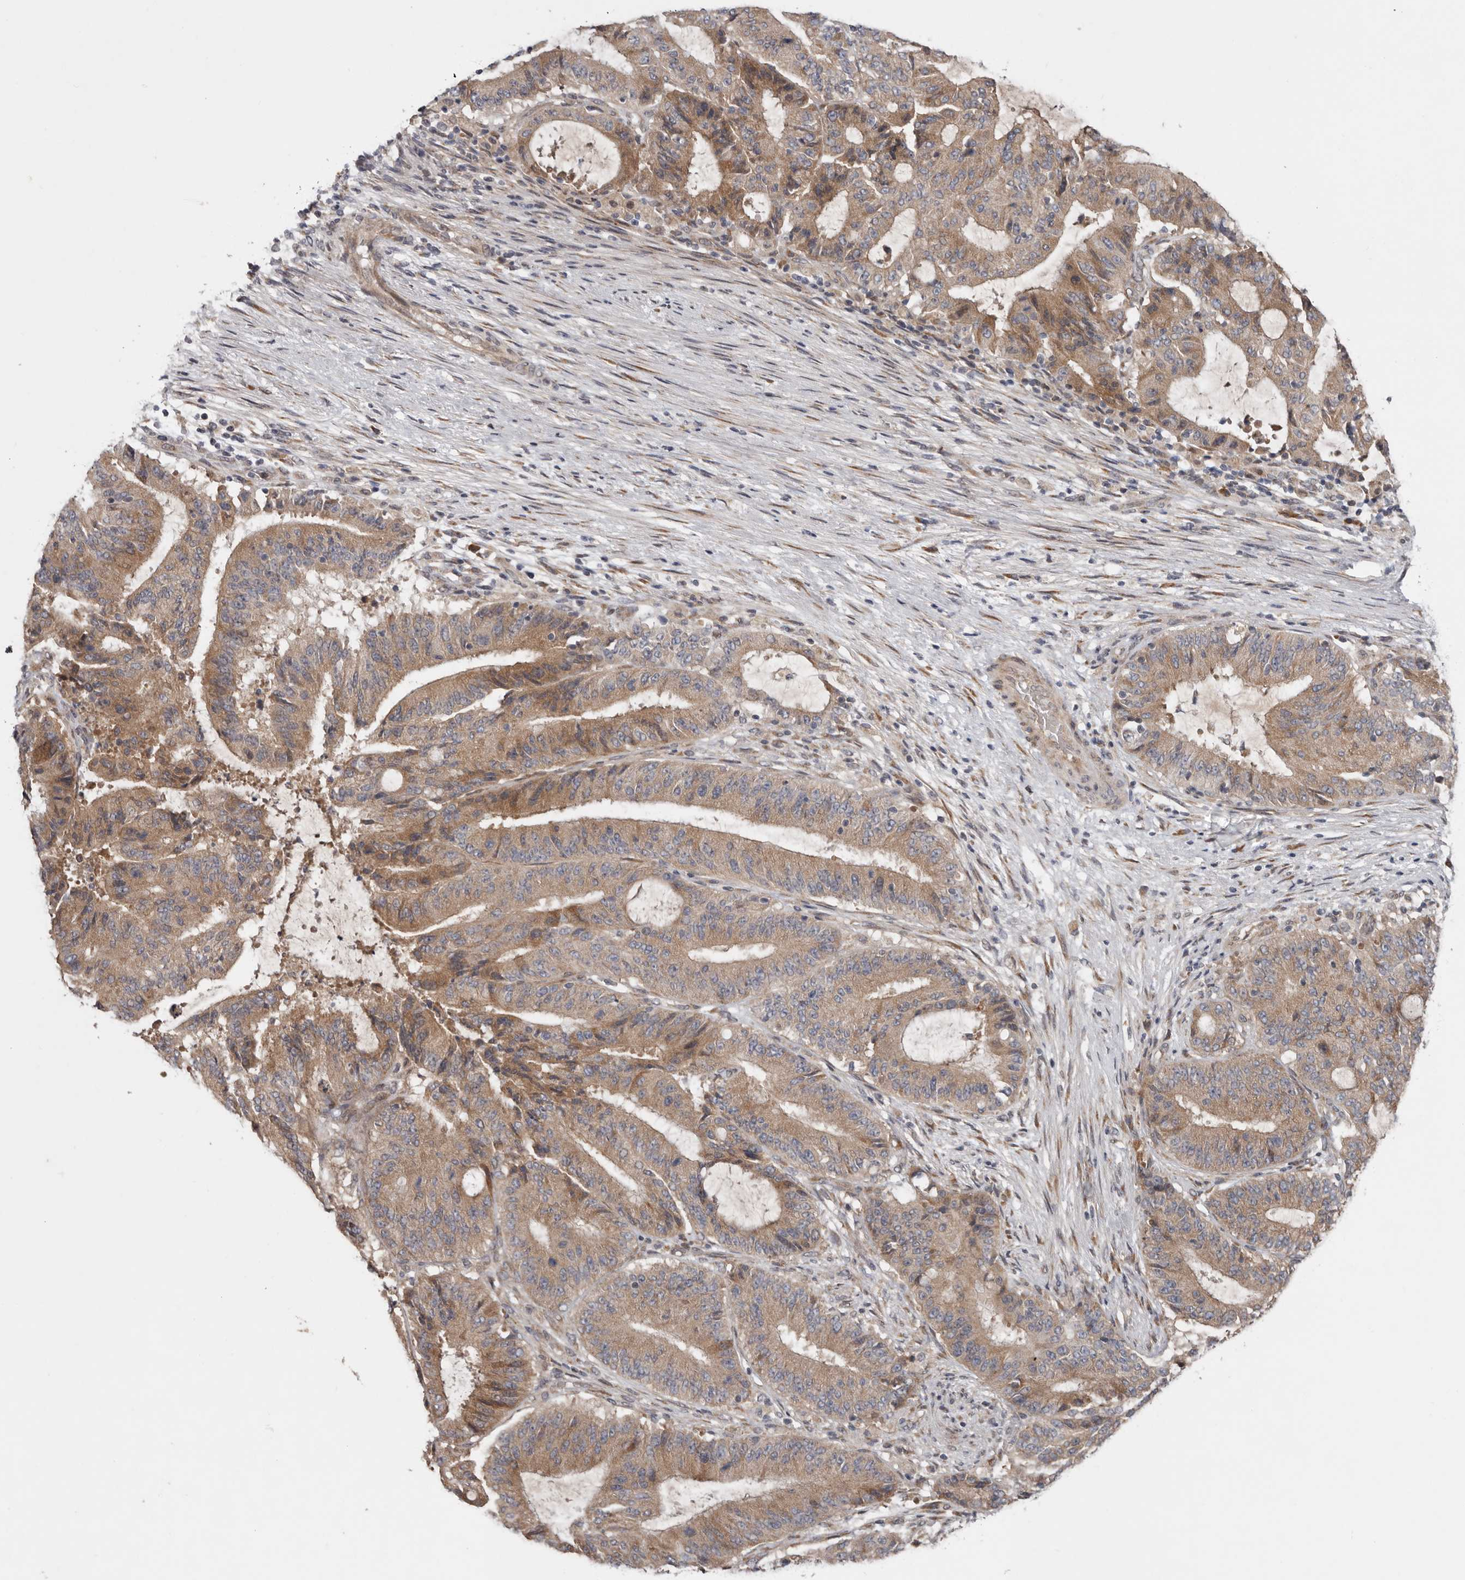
{"staining": {"intensity": "moderate", "quantity": ">75%", "location": "cytoplasmic/membranous"}, "tissue": "liver cancer", "cell_type": "Tumor cells", "image_type": "cancer", "snomed": [{"axis": "morphology", "description": "Normal tissue, NOS"}, {"axis": "morphology", "description": "Cholangiocarcinoma"}, {"axis": "topography", "description": "Liver"}, {"axis": "topography", "description": "Peripheral nerve tissue"}], "caption": "The histopathology image demonstrates immunohistochemical staining of cholangiocarcinoma (liver). There is moderate cytoplasmic/membranous expression is present in approximately >75% of tumor cells.", "gene": "CHML", "patient": {"sex": "female", "age": 73}}